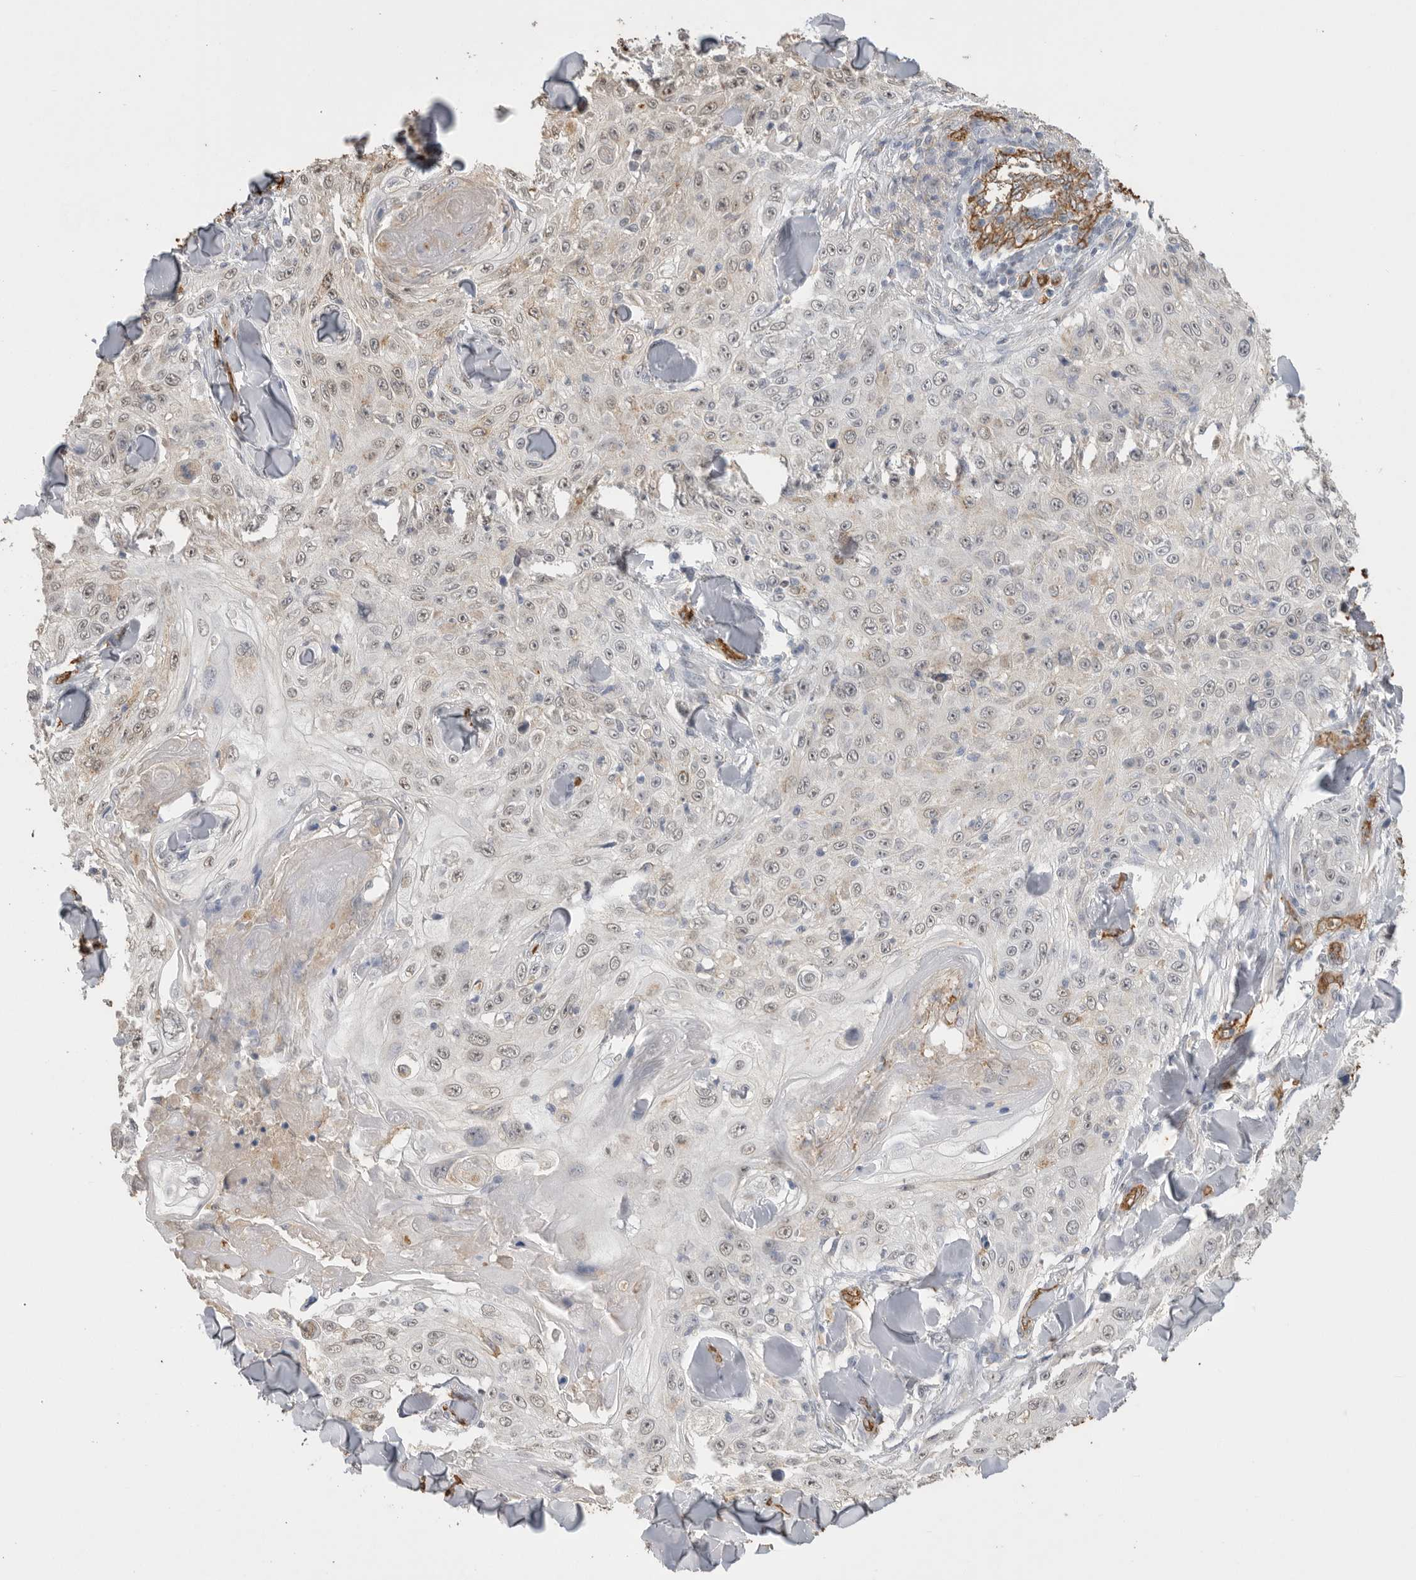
{"staining": {"intensity": "weak", "quantity": "<25%", "location": "cytoplasmic/membranous"}, "tissue": "skin cancer", "cell_type": "Tumor cells", "image_type": "cancer", "snomed": [{"axis": "morphology", "description": "Squamous cell carcinoma, NOS"}, {"axis": "topography", "description": "Skin"}], "caption": "This photomicrograph is of squamous cell carcinoma (skin) stained with IHC to label a protein in brown with the nuclei are counter-stained blue. There is no positivity in tumor cells. (DAB (3,3'-diaminobenzidine) immunohistochemistry (IHC) with hematoxylin counter stain).", "gene": "IL27", "patient": {"sex": "male", "age": 86}}